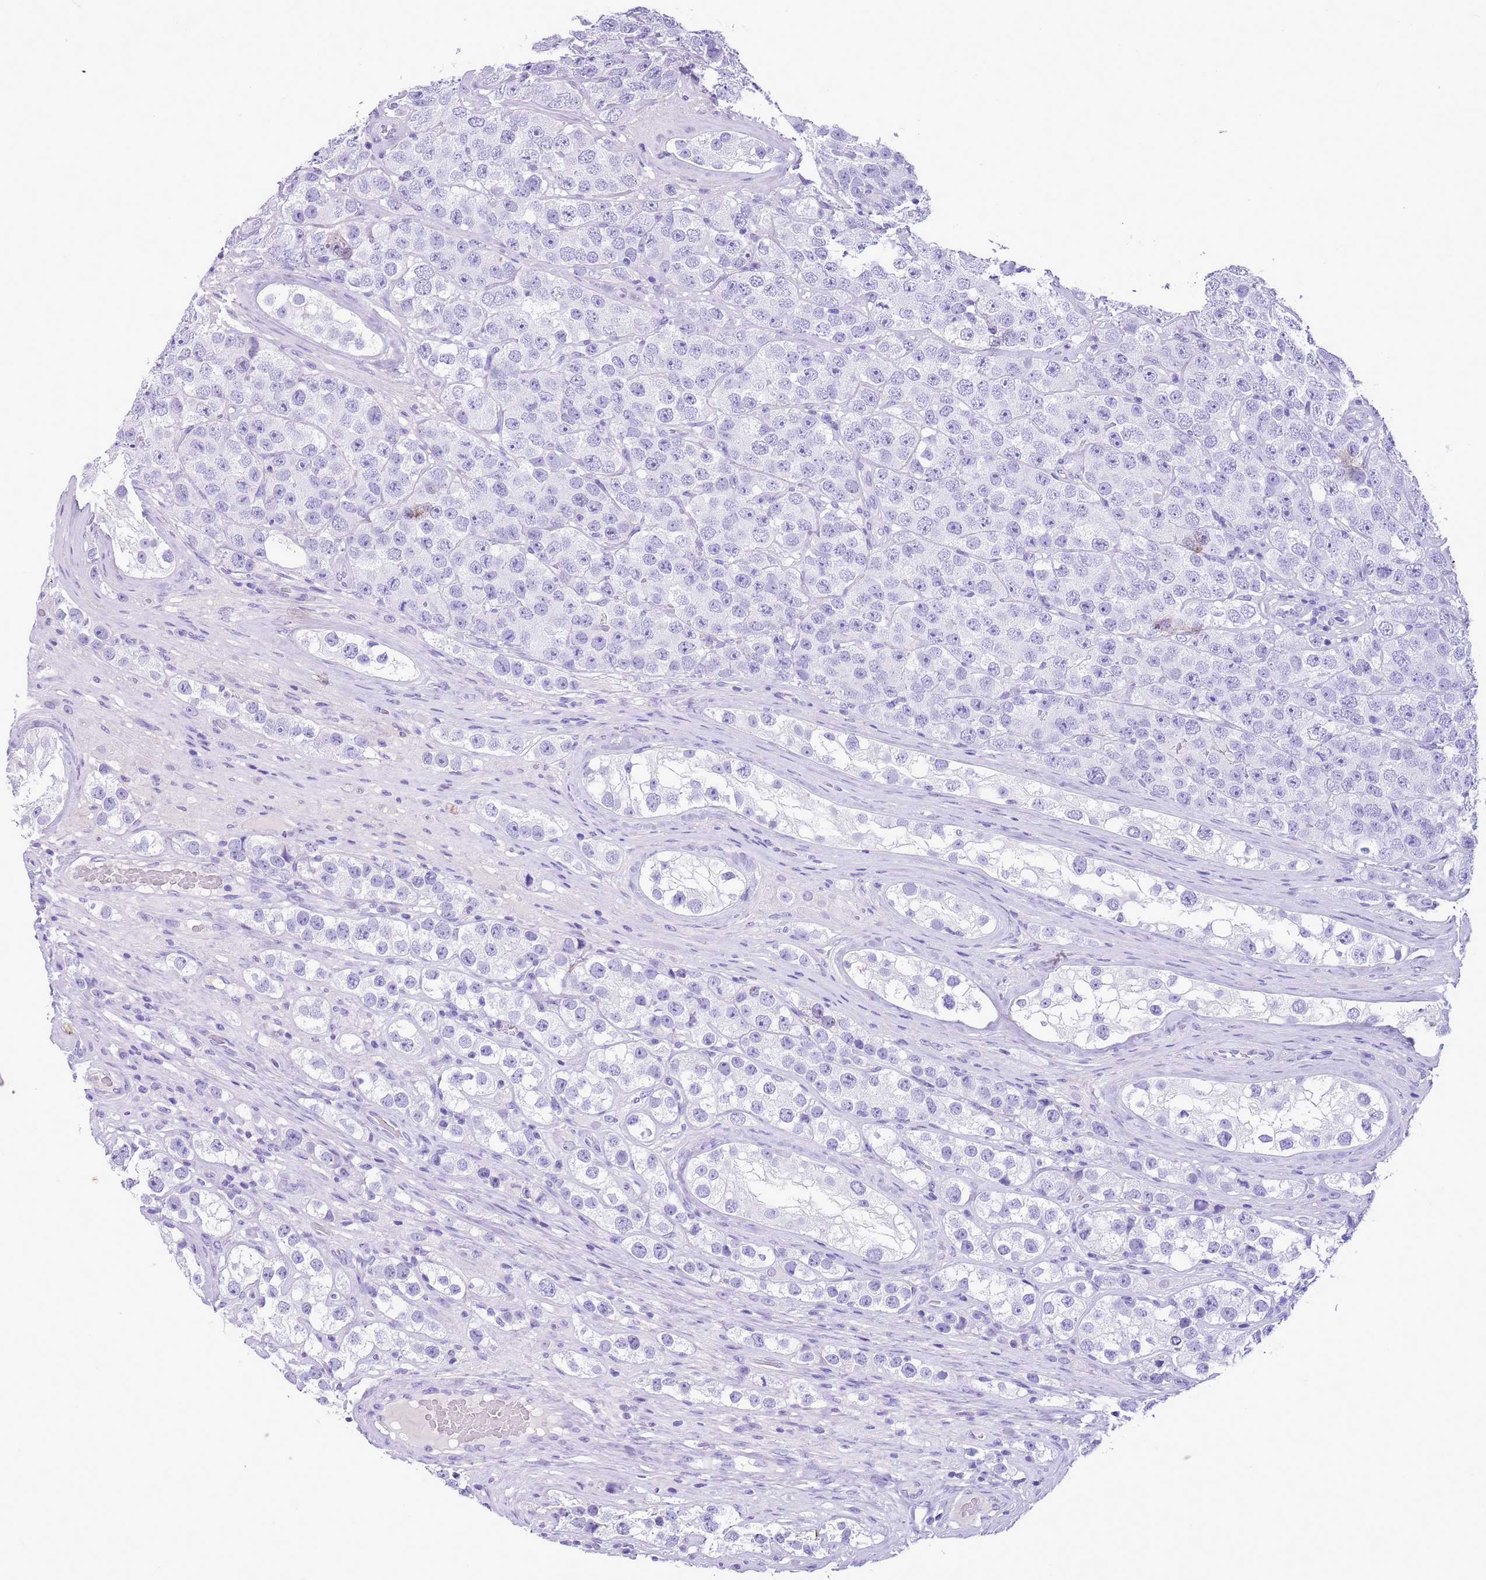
{"staining": {"intensity": "negative", "quantity": "none", "location": "none"}, "tissue": "testis cancer", "cell_type": "Tumor cells", "image_type": "cancer", "snomed": [{"axis": "morphology", "description": "Seminoma, NOS"}, {"axis": "topography", "description": "Testis"}], "caption": "A high-resolution image shows immunohistochemistry (IHC) staining of testis cancer (seminoma), which demonstrates no significant expression in tumor cells.", "gene": "TBC1D10B", "patient": {"sex": "male", "age": 28}}